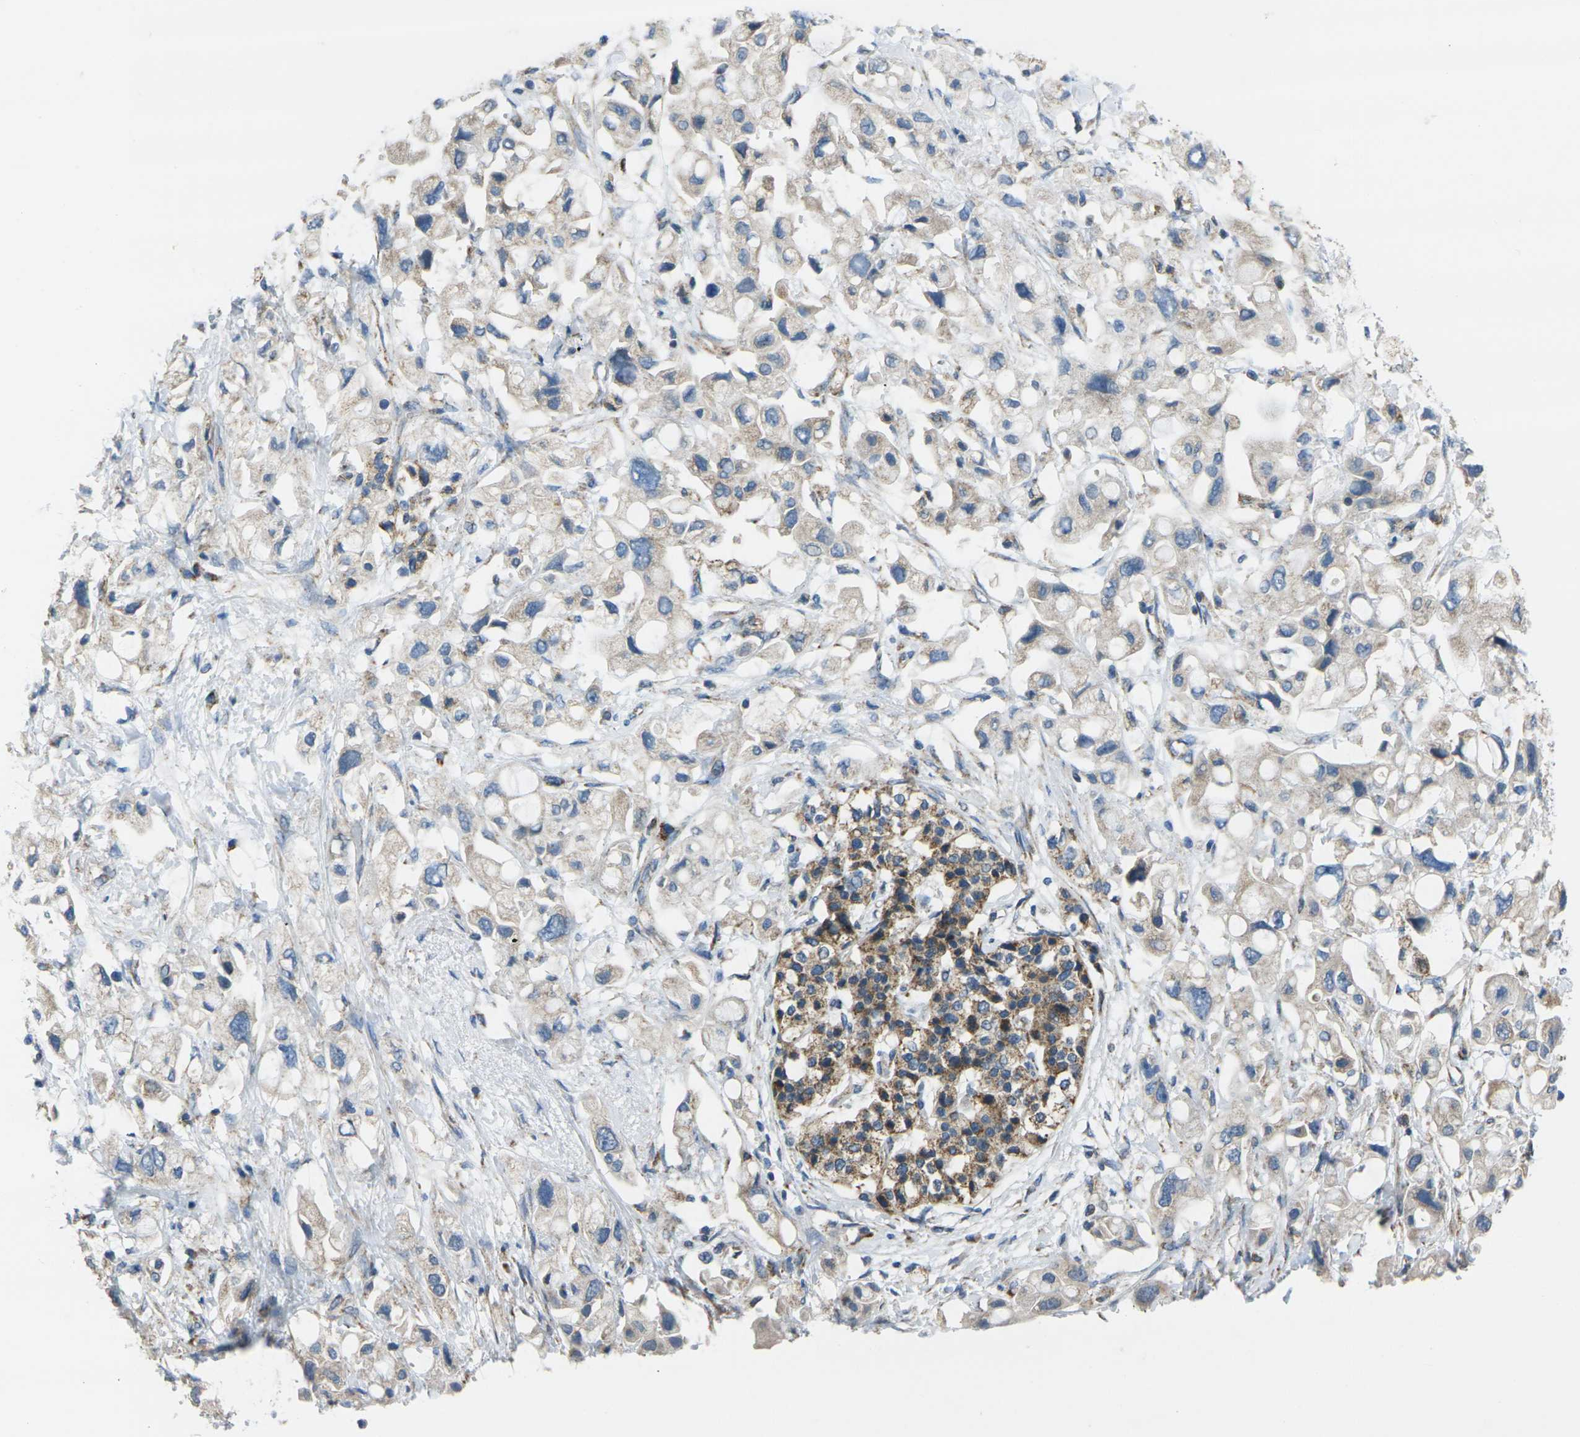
{"staining": {"intensity": "weak", "quantity": ">75%", "location": "cytoplasmic/membranous"}, "tissue": "pancreatic cancer", "cell_type": "Tumor cells", "image_type": "cancer", "snomed": [{"axis": "morphology", "description": "Adenocarcinoma, NOS"}, {"axis": "topography", "description": "Pancreas"}], "caption": "DAB (3,3'-diaminobenzidine) immunohistochemical staining of pancreatic cancer (adenocarcinoma) reveals weak cytoplasmic/membranous protein staining in approximately >75% of tumor cells.", "gene": "TMEM120B", "patient": {"sex": "female", "age": 56}}